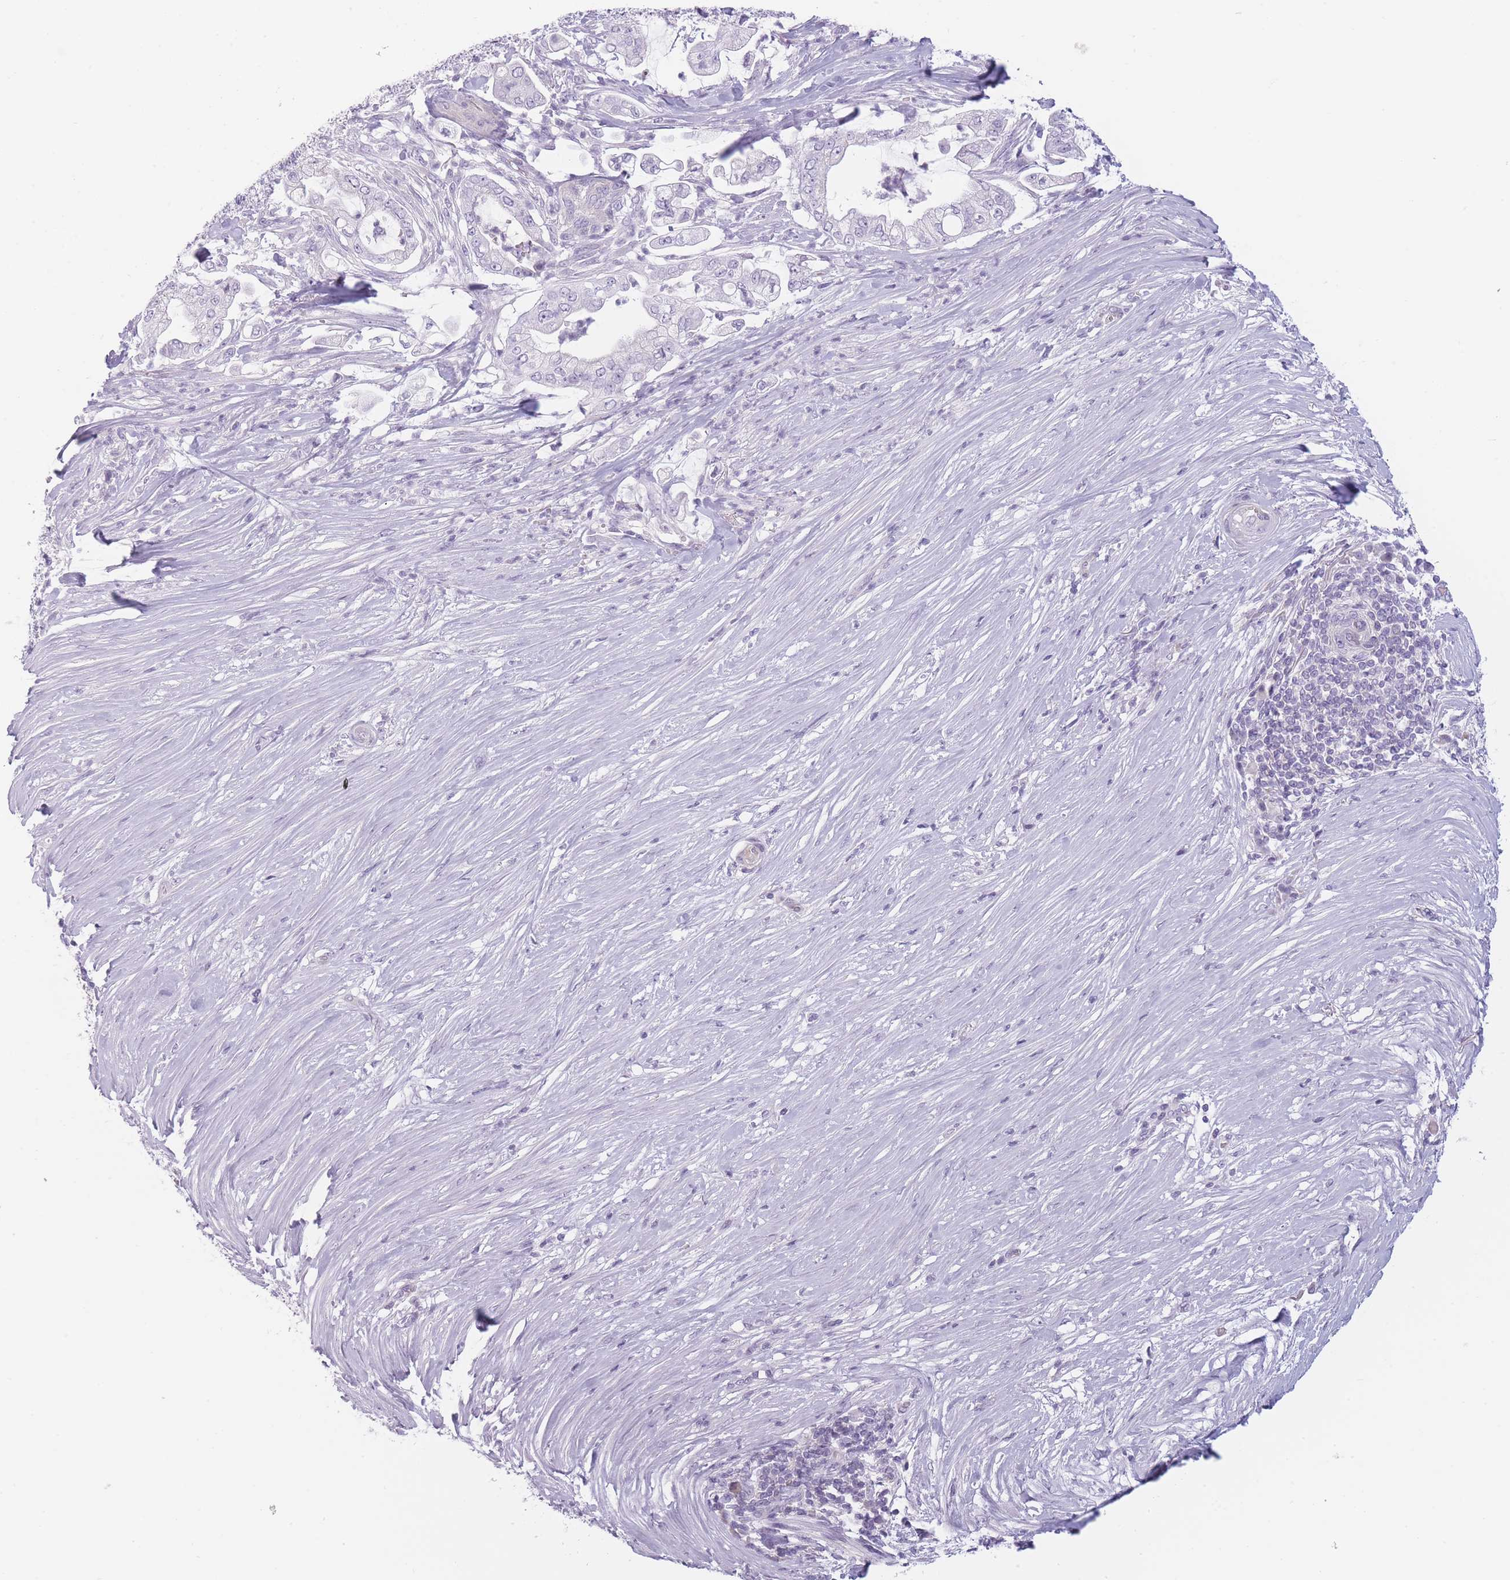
{"staining": {"intensity": "negative", "quantity": "none", "location": "none"}, "tissue": "pancreatic cancer", "cell_type": "Tumor cells", "image_type": "cancer", "snomed": [{"axis": "morphology", "description": "Adenocarcinoma, NOS"}, {"axis": "topography", "description": "Pancreas"}], "caption": "This photomicrograph is of pancreatic adenocarcinoma stained with immunohistochemistry to label a protein in brown with the nuclei are counter-stained blue. There is no expression in tumor cells.", "gene": "GGT1", "patient": {"sex": "female", "age": 69}}